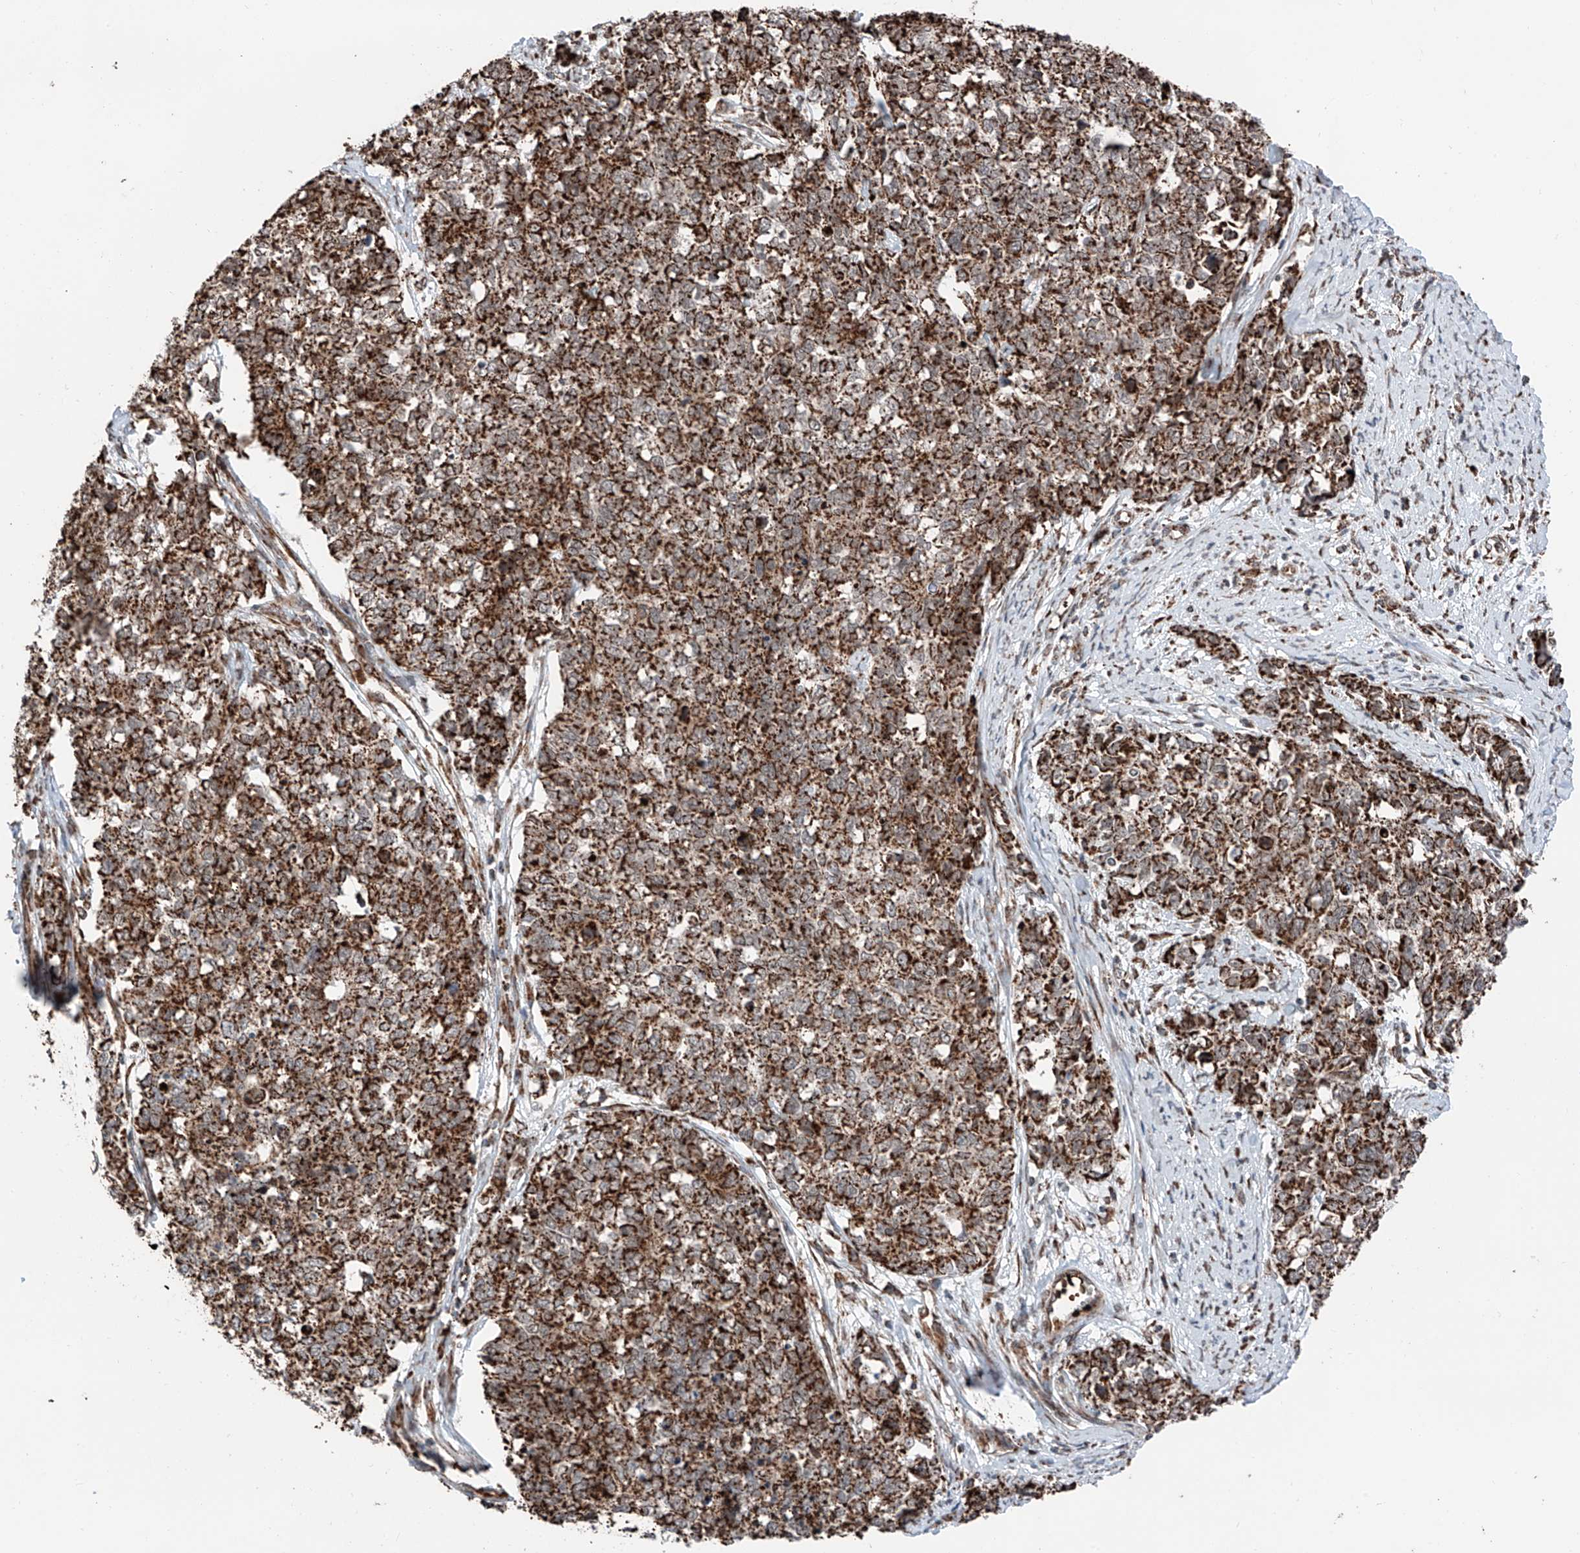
{"staining": {"intensity": "strong", "quantity": ">75%", "location": "cytoplasmic/membranous"}, "tissue": "cervical cancer", "cell_type": "Tumor cells", "image_type": "cancer", "snomed": [{"axis": "morphology", "description": "Squamous cell carcinoma, NOS"}, {"axis": "topography", "description": "Cervix"}], "caption": "Cervical cancer (squamous cell carcinoma) stained with immunohistochemistry (IHC) shows strong cytoplasmic/membranous expression in about >75% of tumor cells.", "gene": "ZSCAN29", "patient": {"sex": "female", "age": 63}}